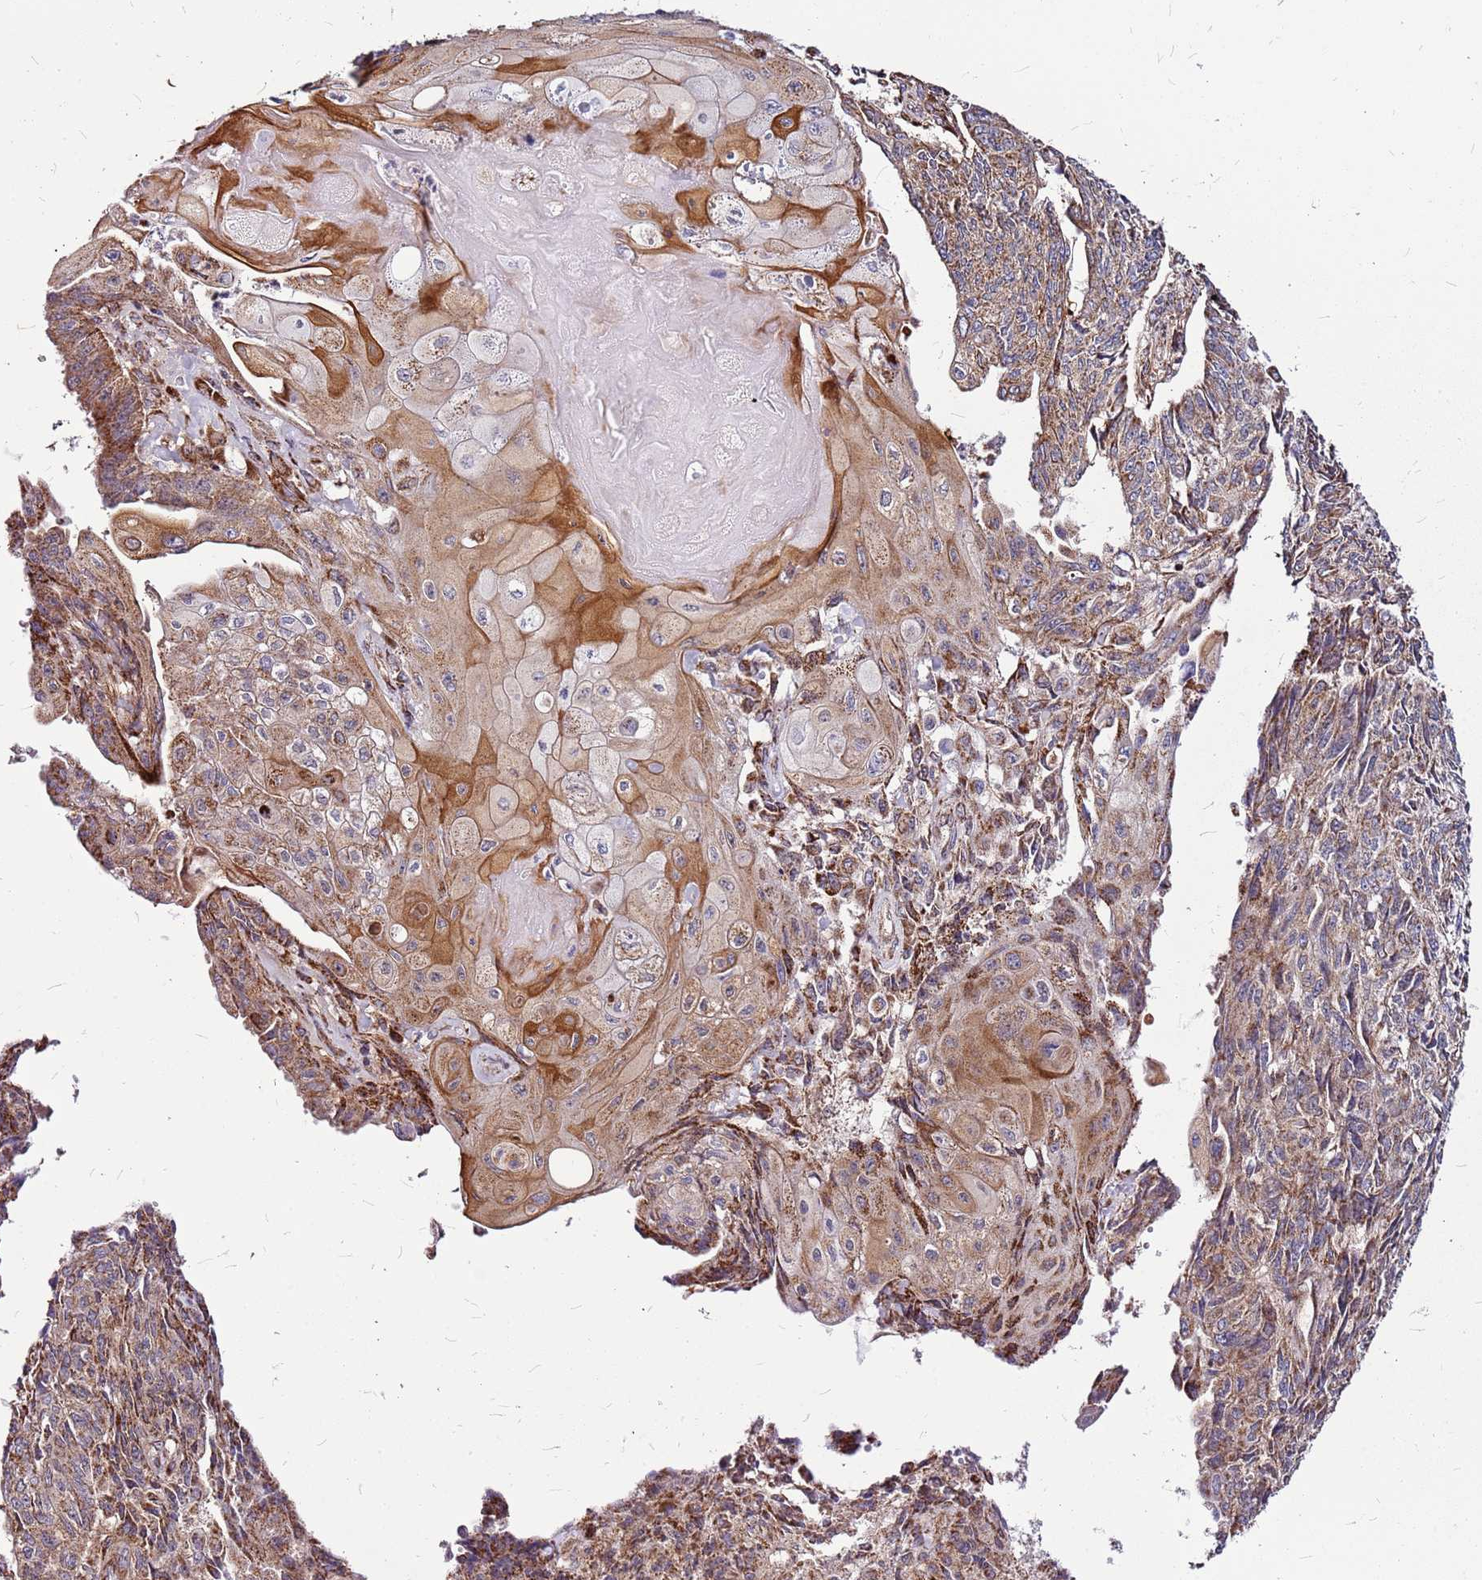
{"staining": {"intensity": "moderate", "quantity": ">75%", "location": "cytoplasmic/membranous"}, "tissue": "endometrial cancer", "cell_type": "Tumor cells", "image_type": "cancer", "snomed": [{"axis": "morphology", "description": "Adenocarcinoma, NOS"}, {"axis": "topography", "description": "Endometrium"}], "caption": "Endometrial cancer (adenocarcinoma) stained for a protein (brown) reveals moderate cytoplasmic/membranous positive positivity in approximately >75% of tumor cells.", "gene": "OR51T1", "patient": {"sex": "female", "age": 32}}